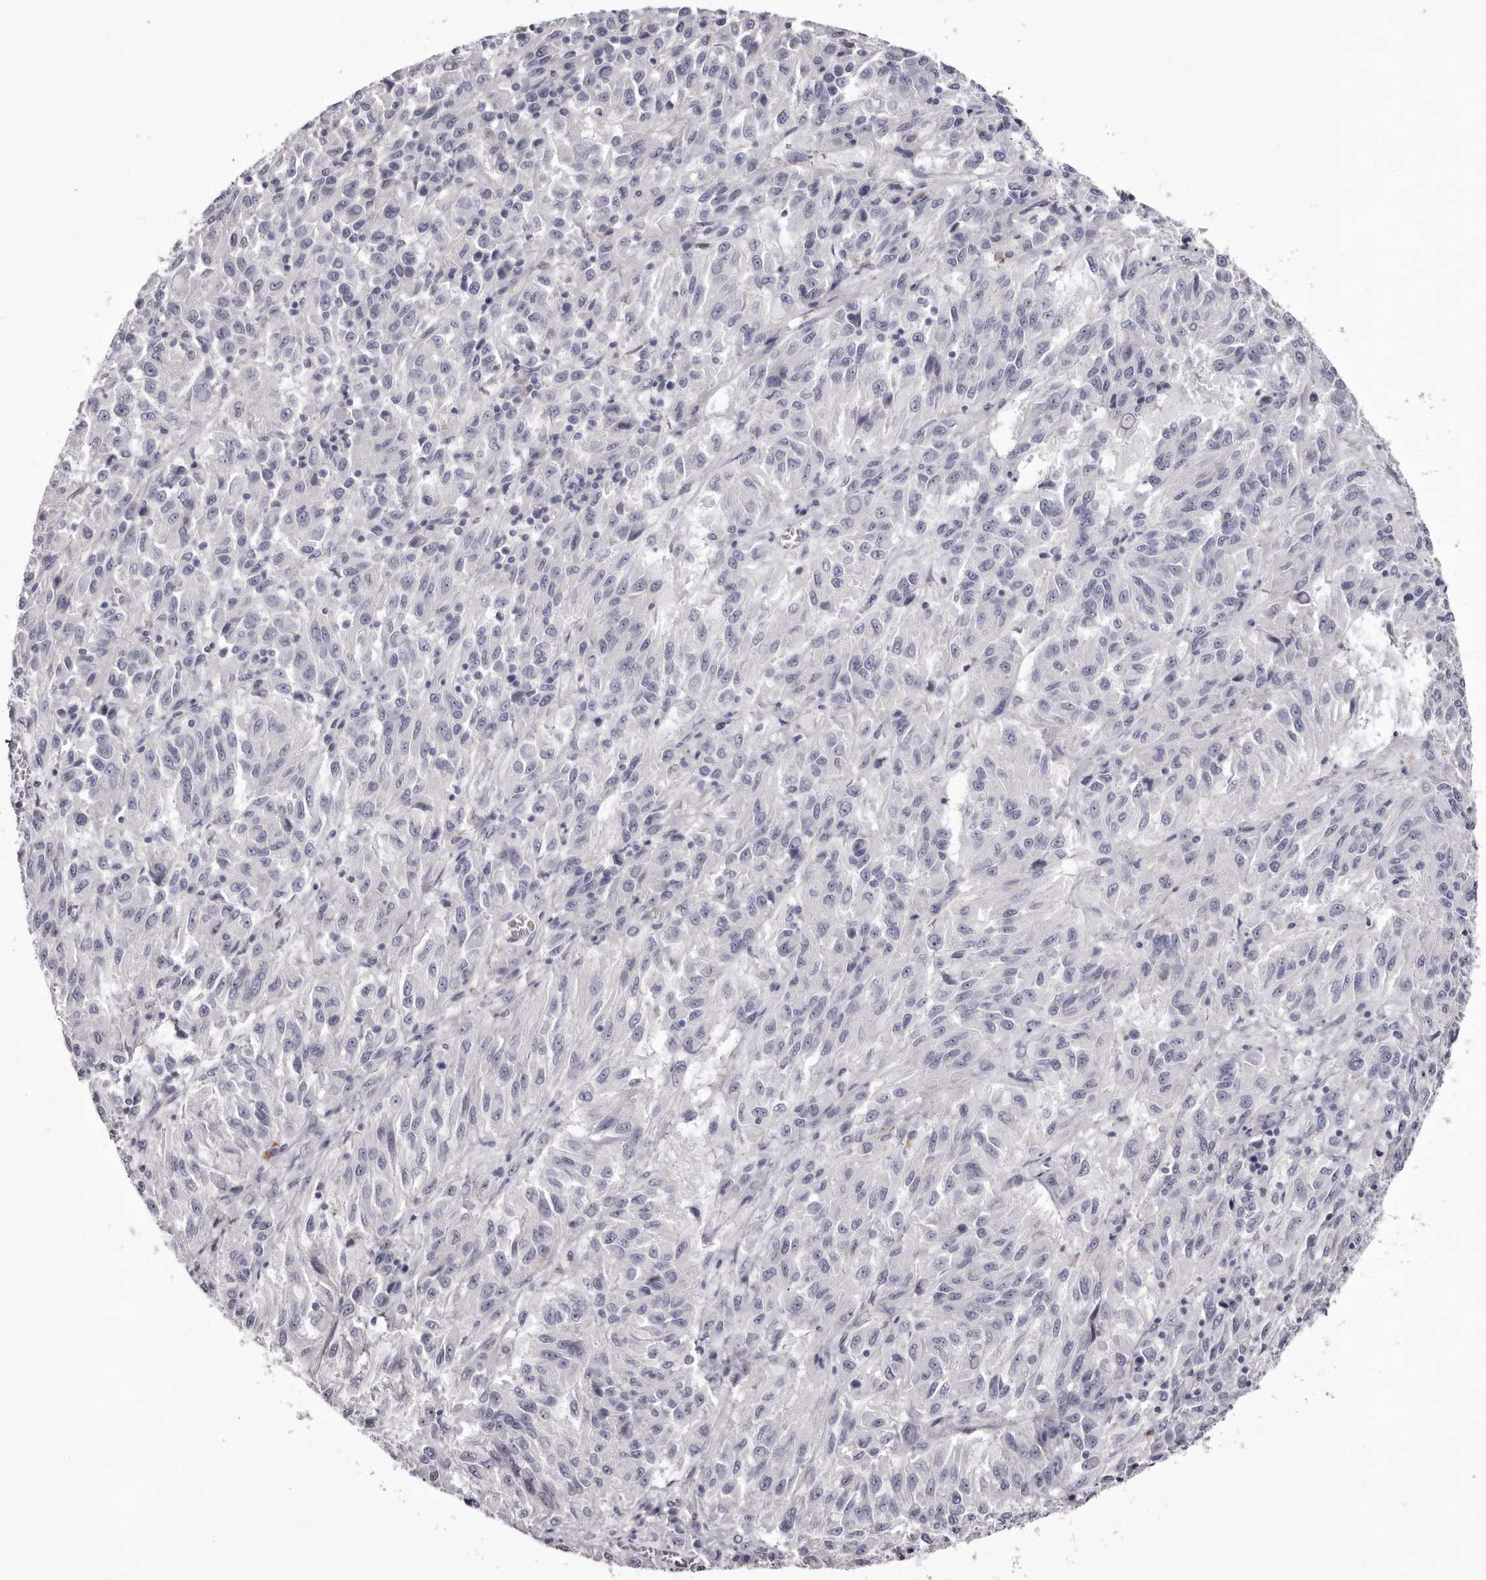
{"staining": {"intensity": "negative", "quantity": "none", "location": "none"}, "tissue": "melanoma", "cell_type": "Tumor cells", "image_type": "cancer", "snomed": [{"axis": "morphology", "description": "Malignant melanoma, Metastatic site"}, {"axis": "topography", "description": "Lung"}], "caption": "Immunohistochemical staining of human malignant melanoma (metastatic site) displays no significant expression in tumor cells.", "gene": "CA6", "patient": {"sex": "male", "age": 64}}